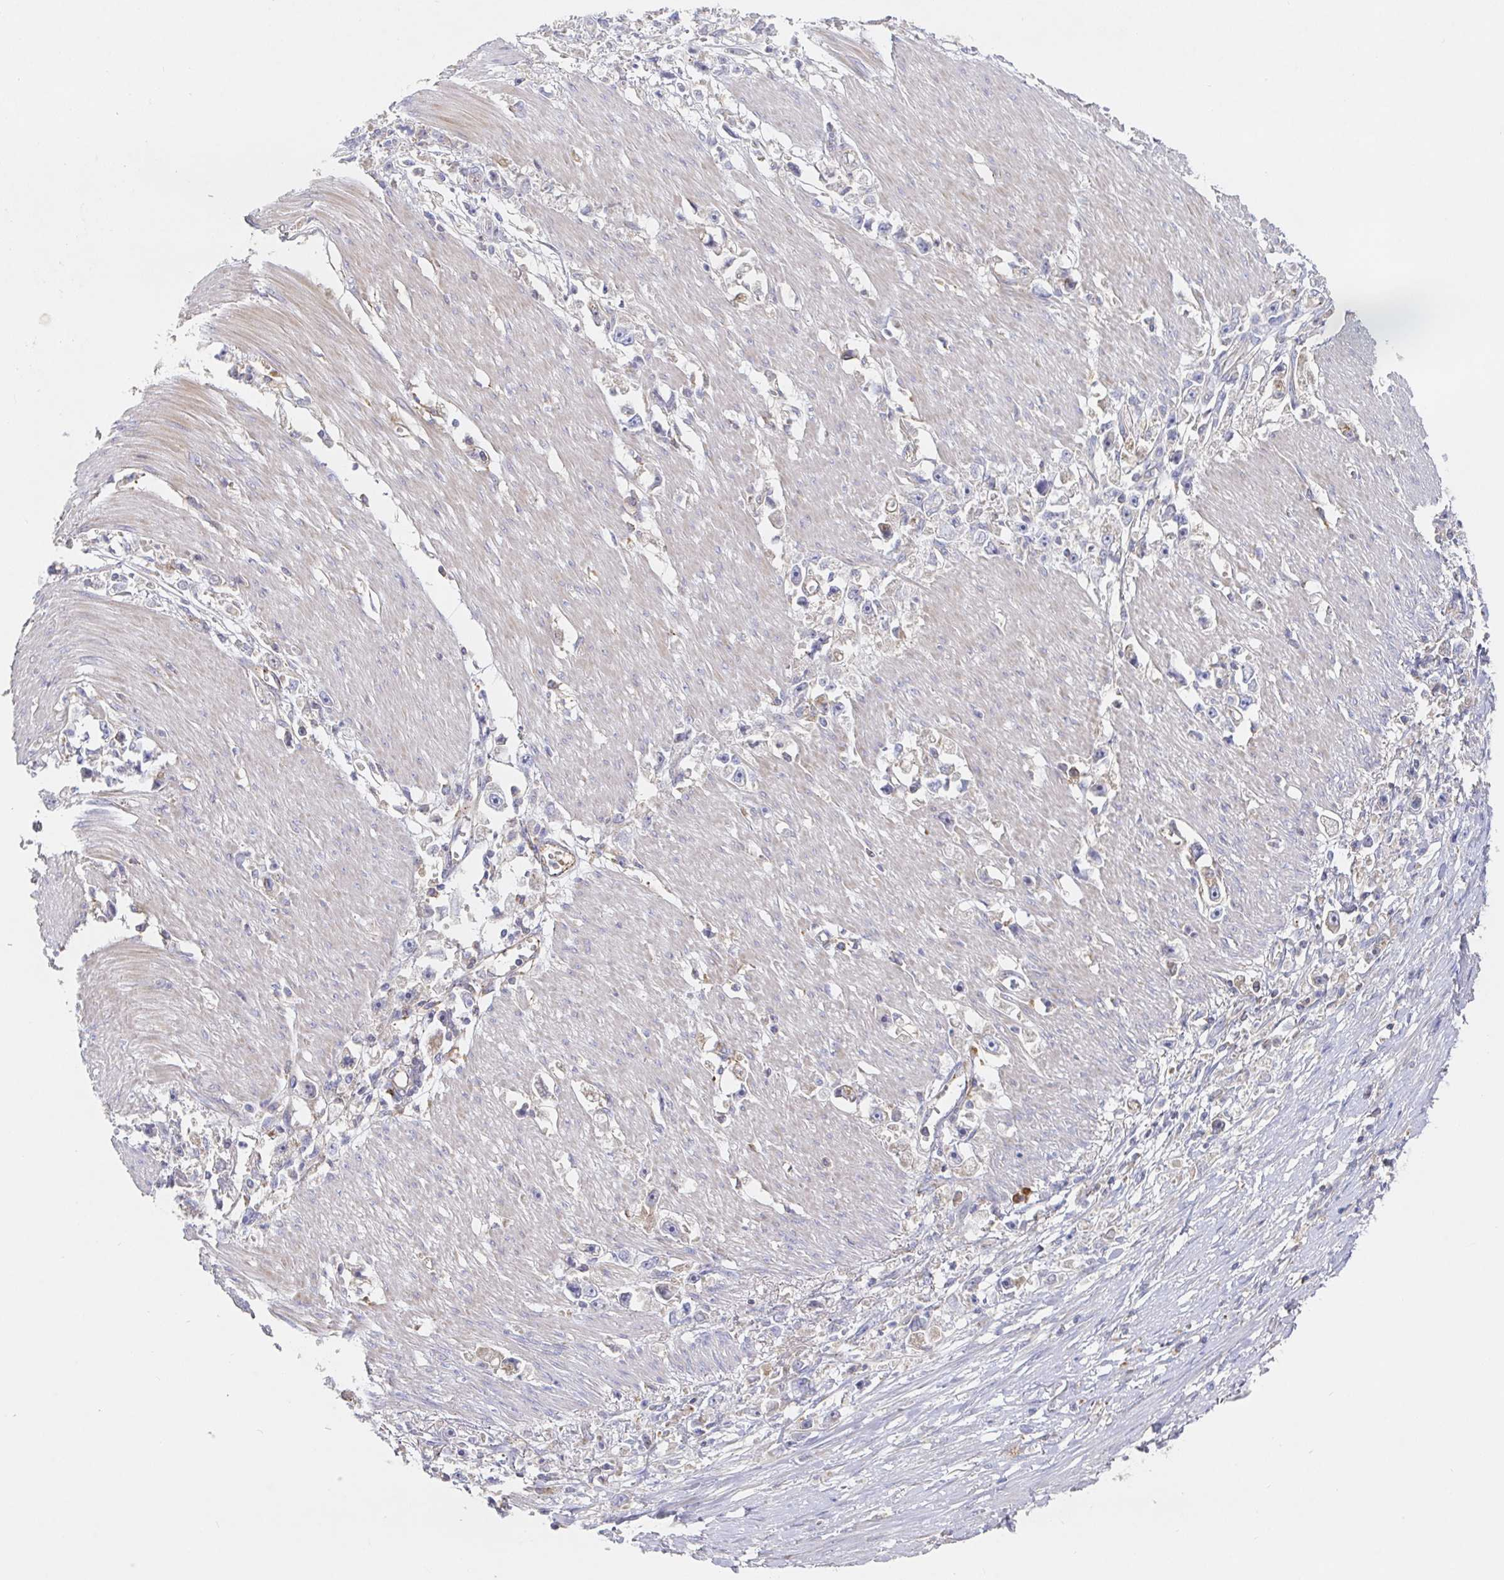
{"staining": {"intensity": "negative", "quantity": "none", "location": "none"}, "tissue": "stomach cancer", "cell_type": "Tumor cells", "image_type": "cancer", "snomed": [{"axis": "morphology", "description": "Adenocarcinoma, NOS"}, {"axis": "topography", "description": "Stomach"}], "caption": "Micrograph shows no protein positivity in tumor cells of adenocarcinoma (stomach) tissue.", "gene": "IRAK2", "patient": {"sex": "female", "age": 59}}